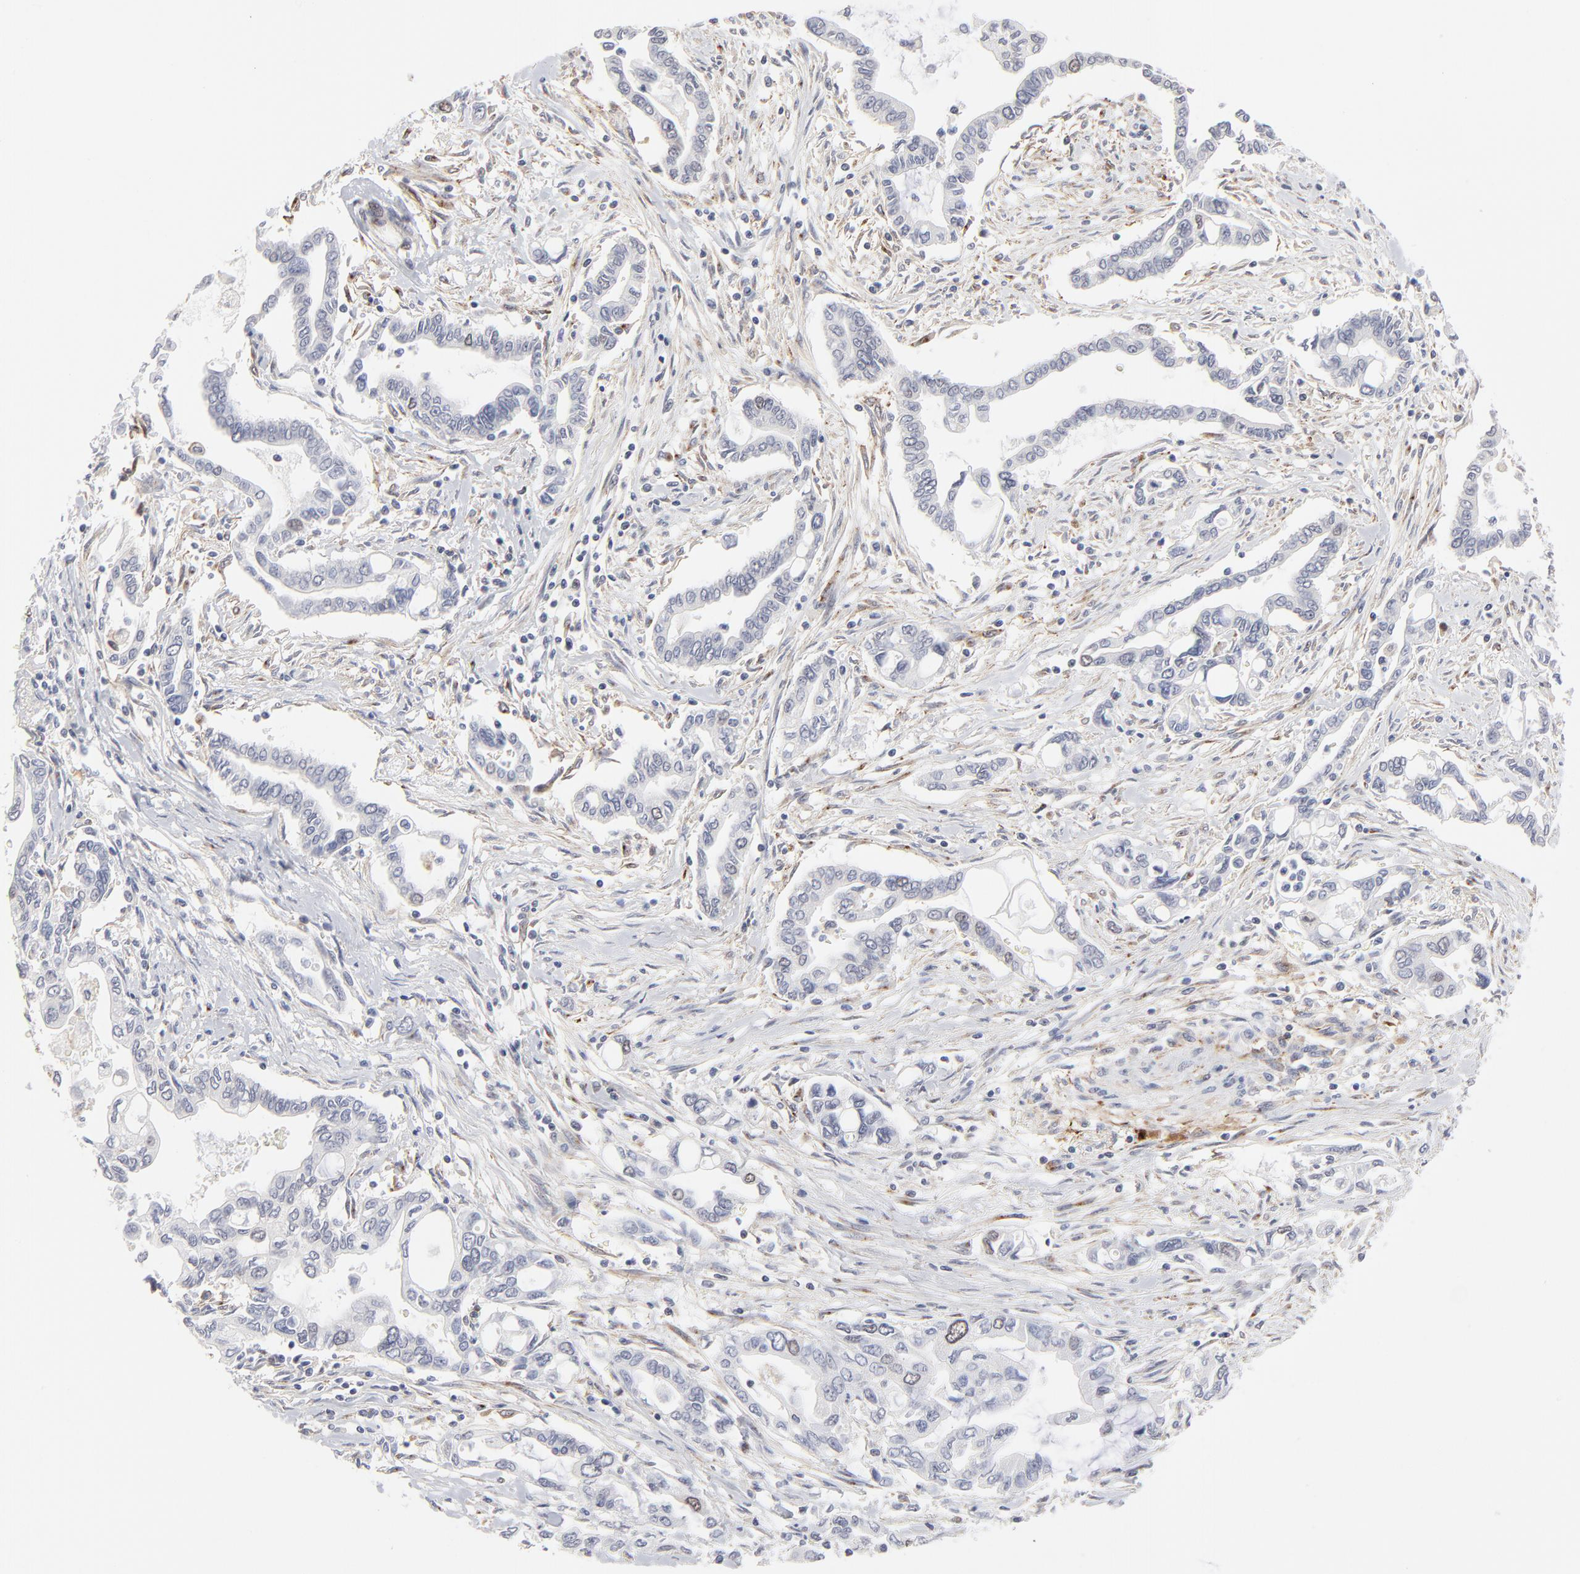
{"staining": {"intensity": "negative", "quantity": "none", "location": "none"}, "tissue": "pancreatic cancer", "cell_type": "Tumor cells", "image_type": "cancer", "snomed": [{"axis": "morphology", "description": "Adenocarcinoma, NOS"}, {"axis": "topography", "description": "Pancreas"}], "caption": "High power microscopy micrograph of an IHC histopathology image of pancreatic cancer (adenocarcinoma), revealing no significant positivity in tumor cells. (Stains: DAB (3,3'-diaminobenzidine) immunohistochemistry (IHC) with hematoxylin counter stain, Microscopy: brightfield microscopy at high magnification).", "gene": "AURKA", "patient": {"sex": "female", "age": 57}}